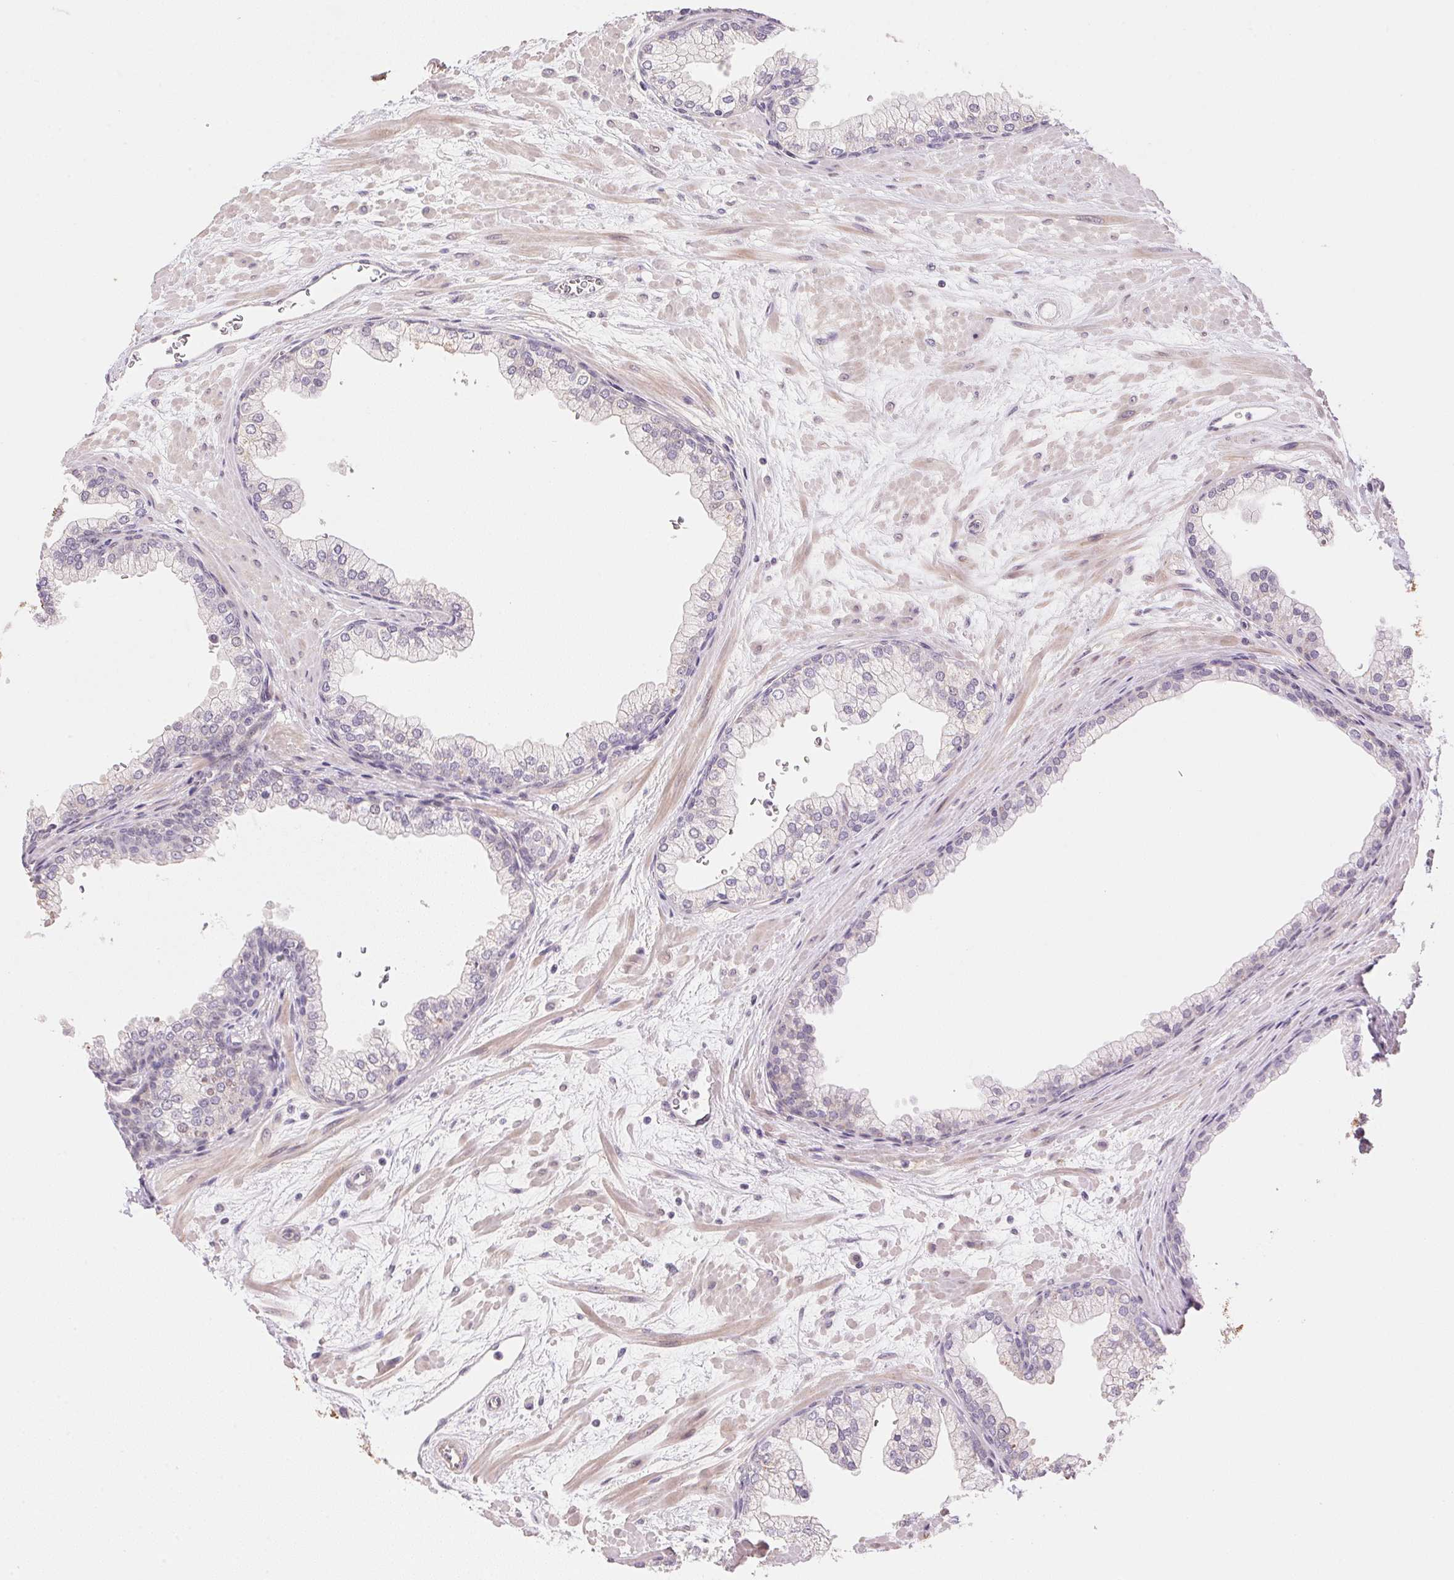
{"staining": {"intensity": "negative", "quantity": "none", "location": "none"}, "tissue": "prostate", "cell_type": "Glandular cells", "image_type": "normal", "snomed": [{"axis": "morphology", "description": "Normal tissue, NOS"}, {"axis": "topography", "description": "Prostate"}, {"axis": "topography", "description": "Peripheral nerve tissue"}], "caption": "An image of human prostate is negative for staining in glandular cells. (DAB immunohistochemistry, high magnification).", "gene": "GYG2", "patient": {"sex": "male", "age": 61}}